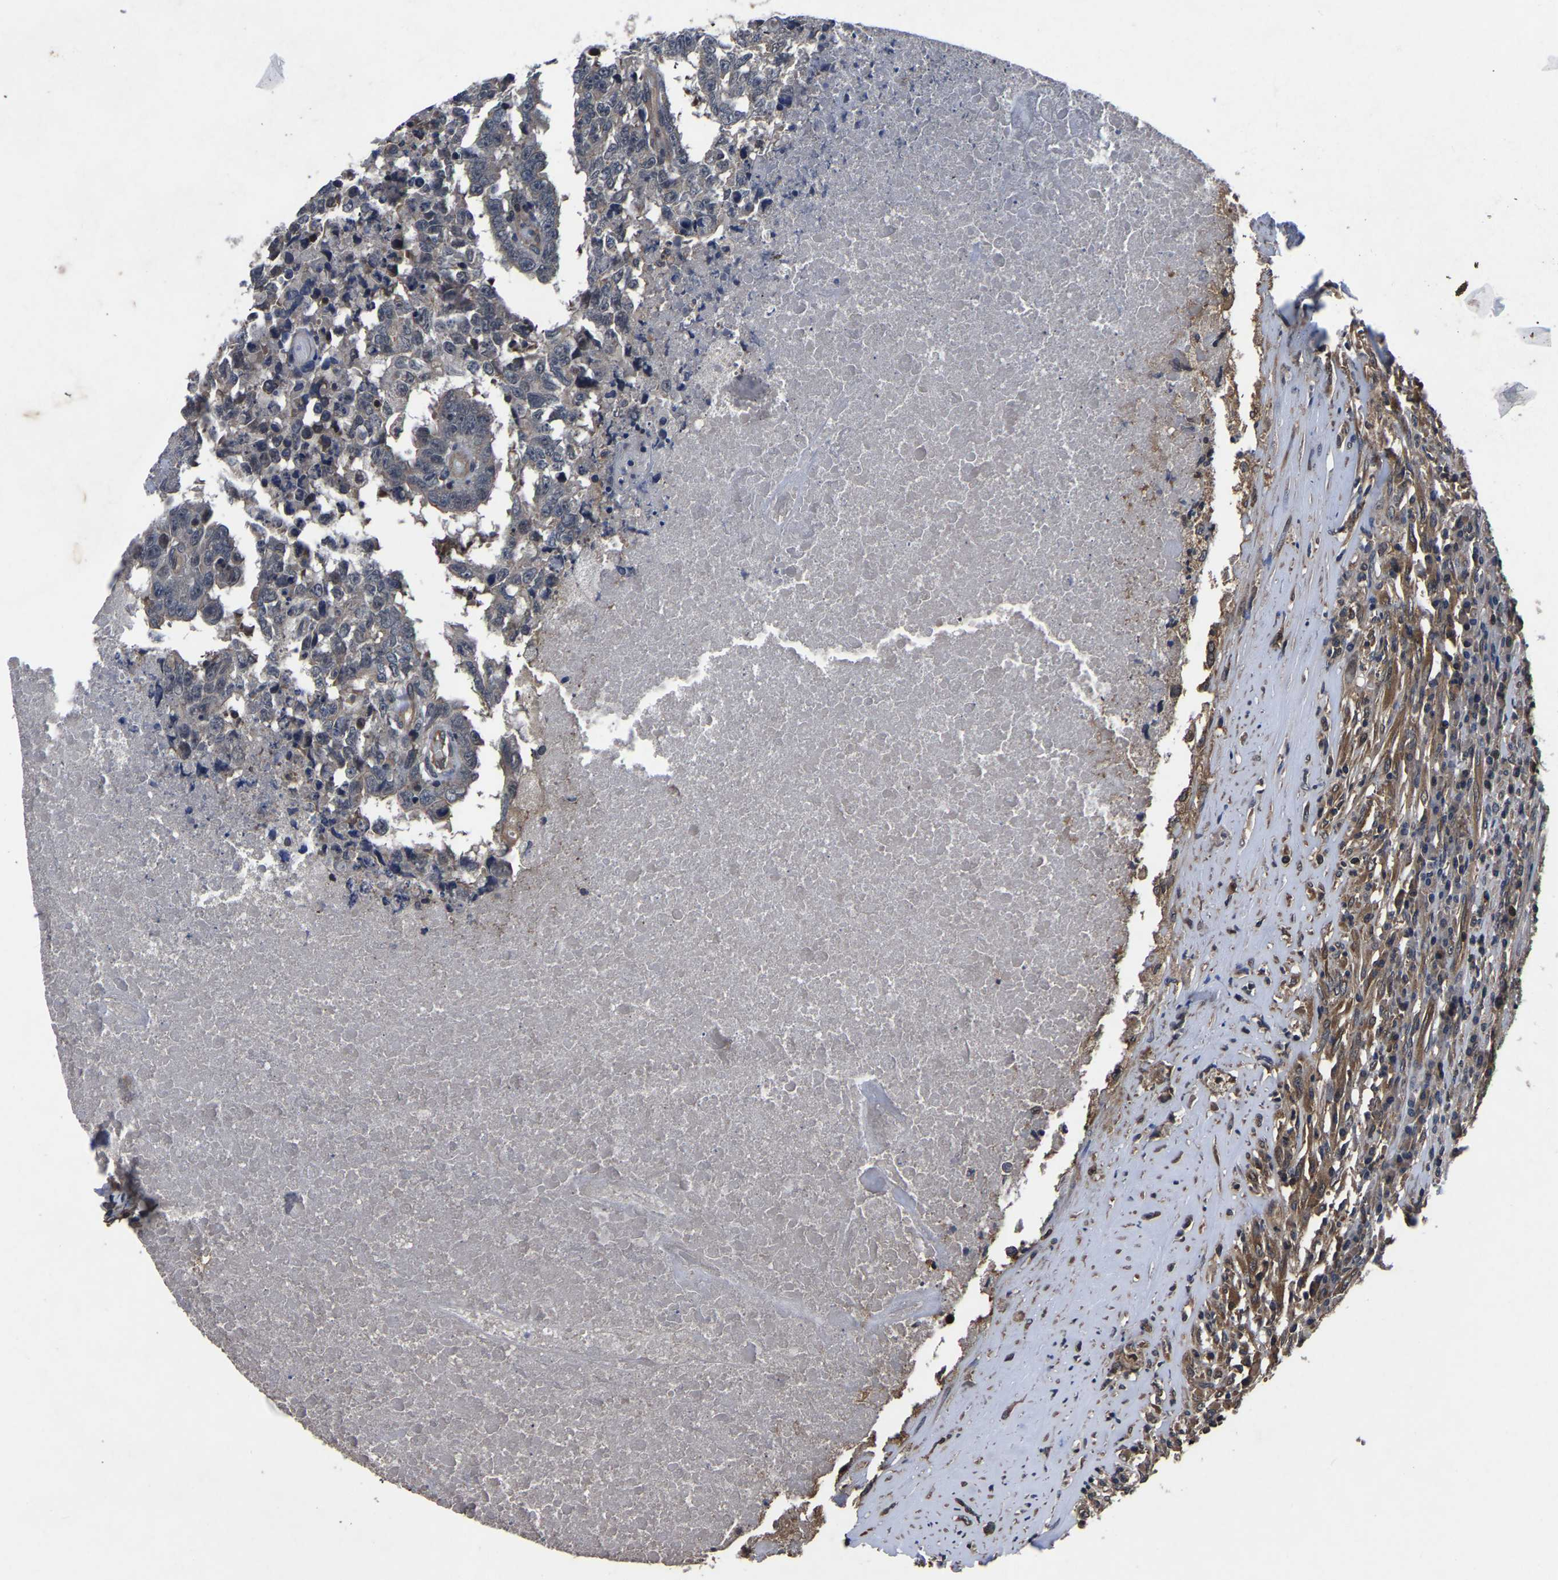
{"staining": {"intensity": "moderate", "quantity": "25%-75%", "location": "cytoplasmic/membranous"}, "tissue": "testis cancer", "cell_type": "Tumor cells", "image_type": "cancer", "snomed": [{"axis": "morphology", "description": "Necrosis, NOS"}, {"axis": "morphology", "description": "Carcinoma, Embryonal, NOS"}, {"axis": "topography", "description": "Testis"}], "caption": "Protein expression by immunohistochemistry exhibits moderate cytoplasmic/membranous positivity in about 25%-75% of tumor cells in embryonal carcinoma (testis).", "gene": "FGD5", "patient": {"sex": "male", "age": 19}}